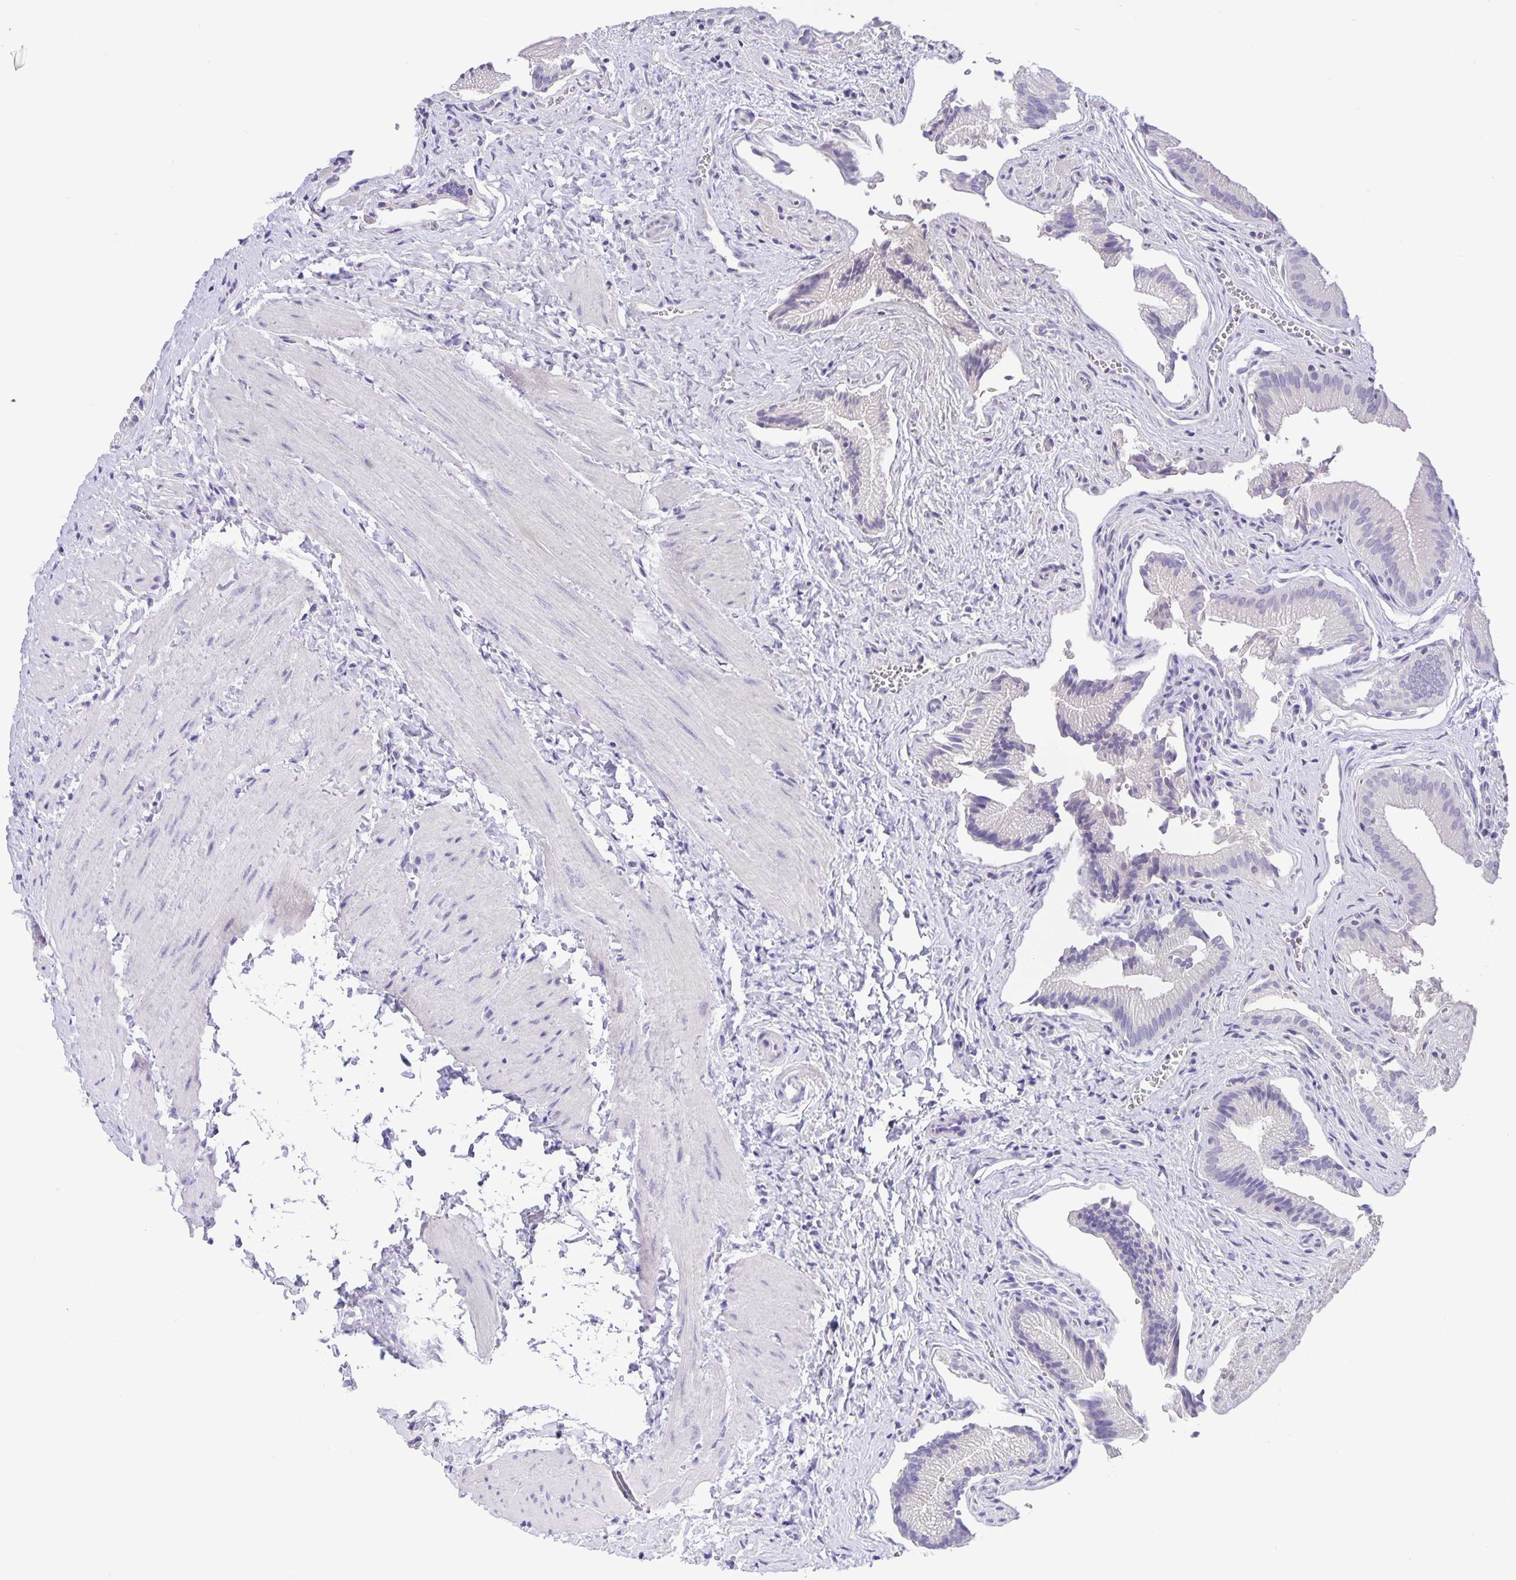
{"staining": {"intensity": "negative", "quantity": "none", "location": "none"}, "tissue": "gallbladder", "cell_type": "Glandular cells", "image_type": "normal", "snomed": [{"axis": "morphology", "description": "Normal tissue, NOS"}, {"axis": "topography", "description": "Gallbladder"}], "caption": "IHC of normal gallbladder reveals no positivity in glandular cells. Brightfield microscopy of IHC stained with DAB (brown) and hematoxylin (blue), captured at high magnification.", "gene": "ERMN", "patient": {"sex": "male", "age": 17}}